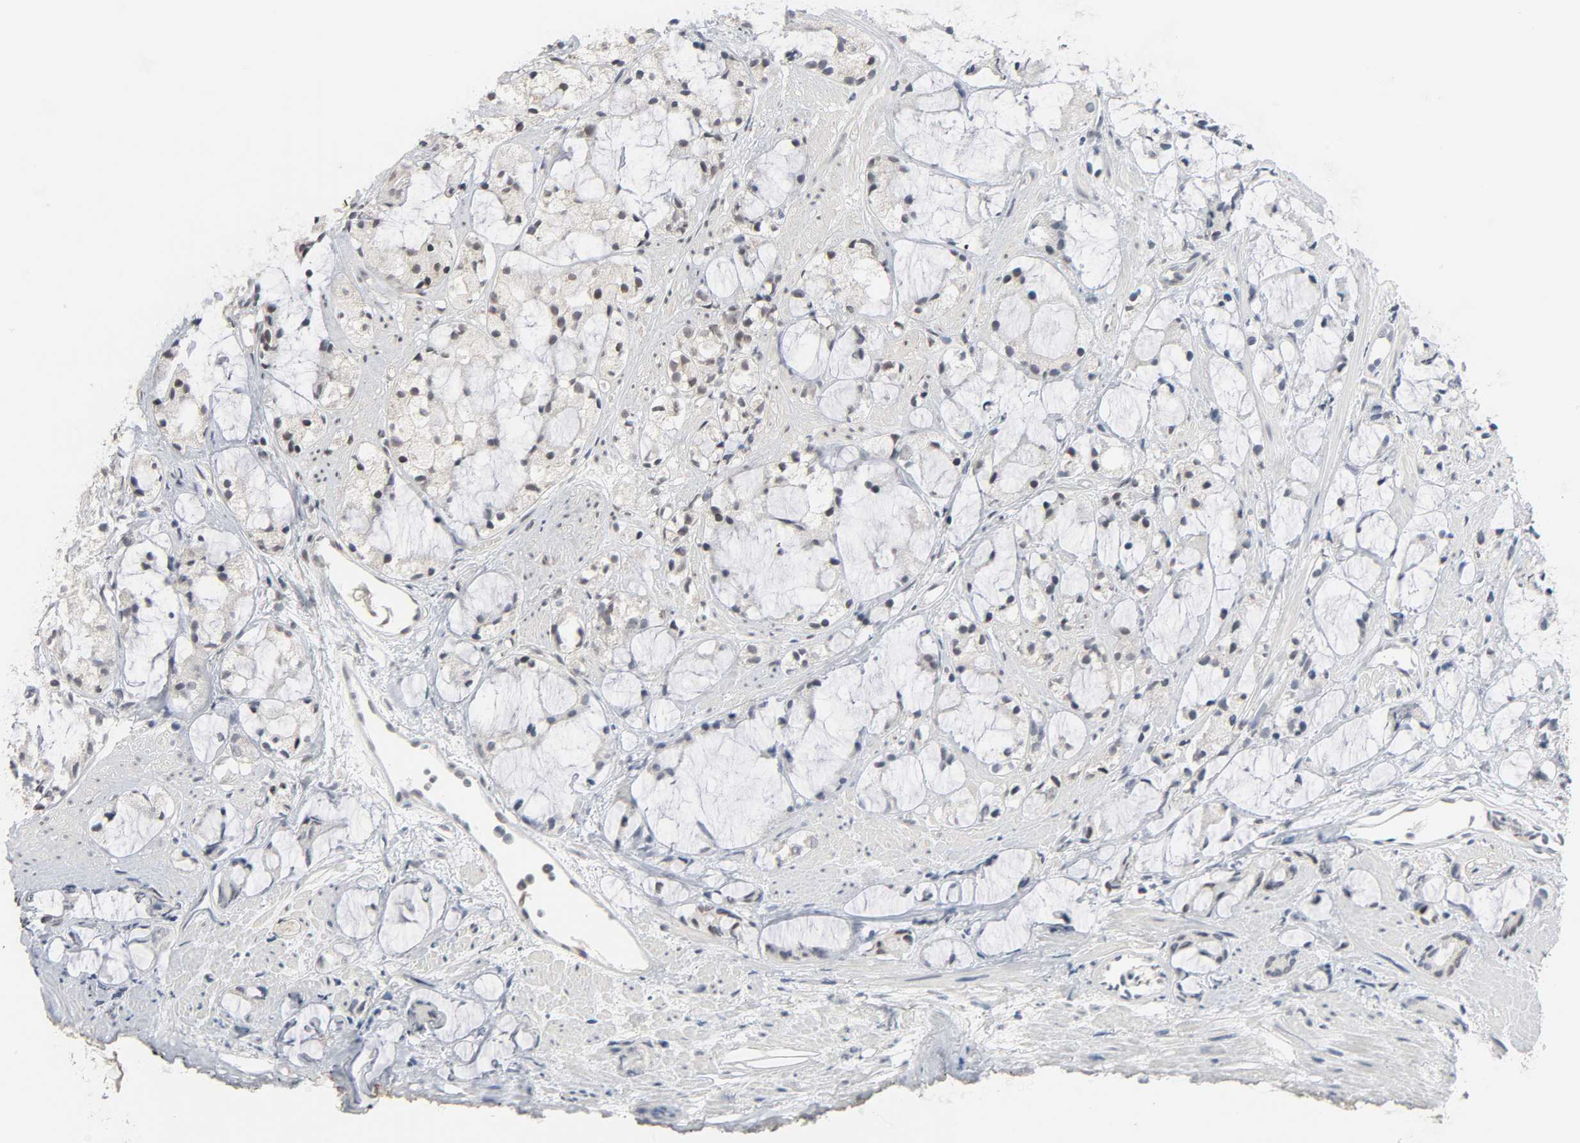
{"staining": {"intensity": "negative", "quantity": "none", "location": "none"}, "tissue": "prostate cancer", "cell_type": "Tumor cells", "image_type": "cancer", "snomed": [{"axis": "morphology", "description": "Adenocarcinoma, High grade"}, {"axis": "topography", "description": "Prostate"}], "caption": "High magnification brightfield microscopy of prostate high-grade adenocarcinoma stained with DAB (3,3'-diaminobenzidine) (brown) and counterstained with hematoxylin (blue): tumor cells show no significant staining.", "gene": "MT3", "patient": {"sex": "male", "age": 85}}